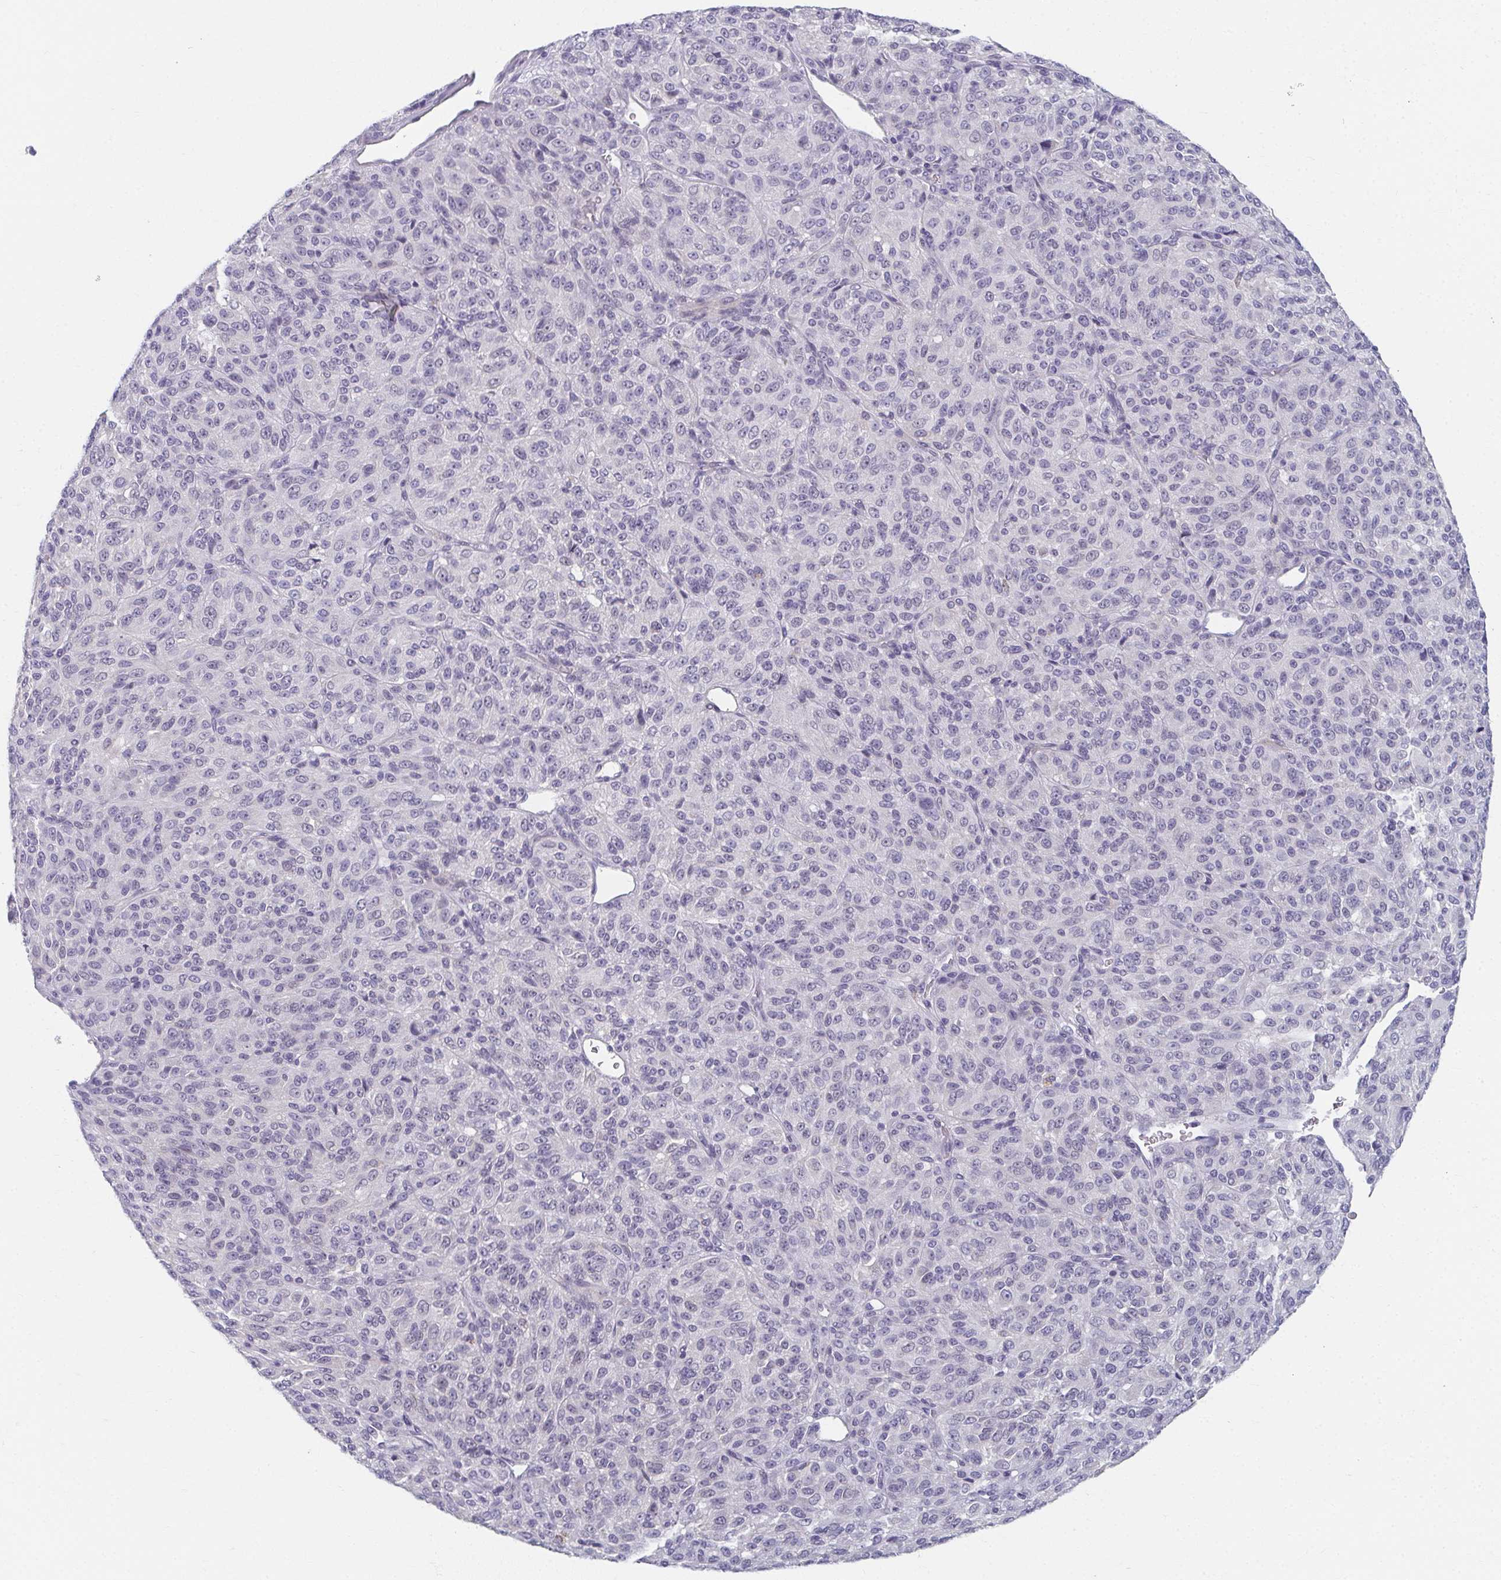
{"staining": {"intensity": "negative", "quantity": "none", "location": "none"}, "tissue": "melanoma", "cell_type": "Tumor cells", "image_type": "cancer", "snomed": [{"axis": "morphology", "description": "Malignant melanoma, Metastatic site"}, {"axis": "topography", "description": "Brain"}], "caption": "An image of human melanoma is negative for staining in tumor cells.", "gene": "CAMKV", "patient": {"sex": "female", "age": 56}}